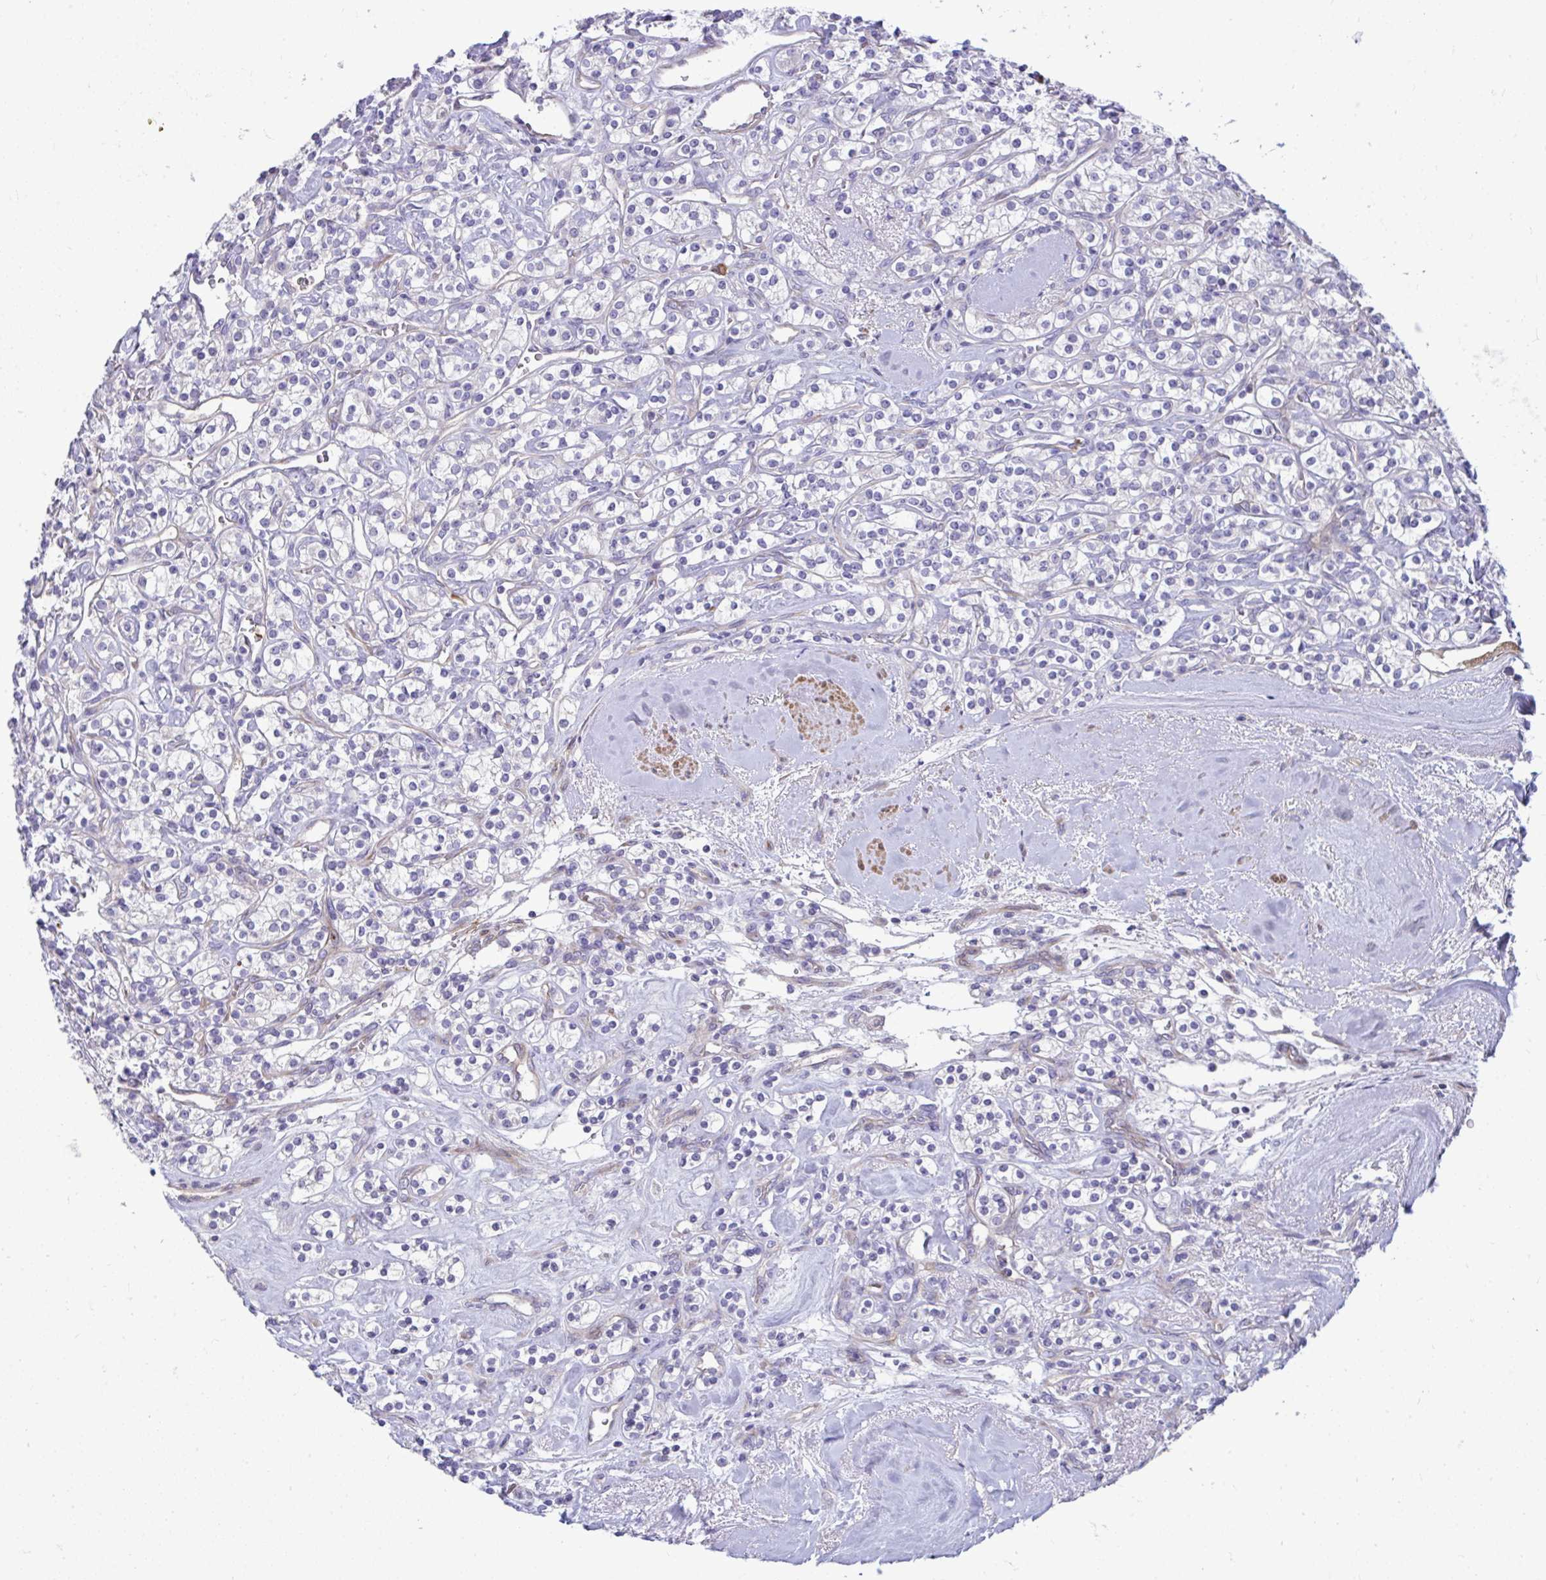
{"staining": {"intensity": "negative", "quantity": "none", "location": "none"}, "tissue": "renal cancer", "cell_type": "Tumor cells", "image_type": "cancer", "snomed": [{"axis": "morphology", "description": "Adenocarcinoma, NOS"}, {"axis": "topography", "description": "Kidney"}], "caption": "The image shows no staining of tumor cells in renal cancer. (DAB (3,3'-diaminobenzidine) IHC, high magnification).", "gene": "PIGZ", "patient": {"sex": "male", "age": 77}}